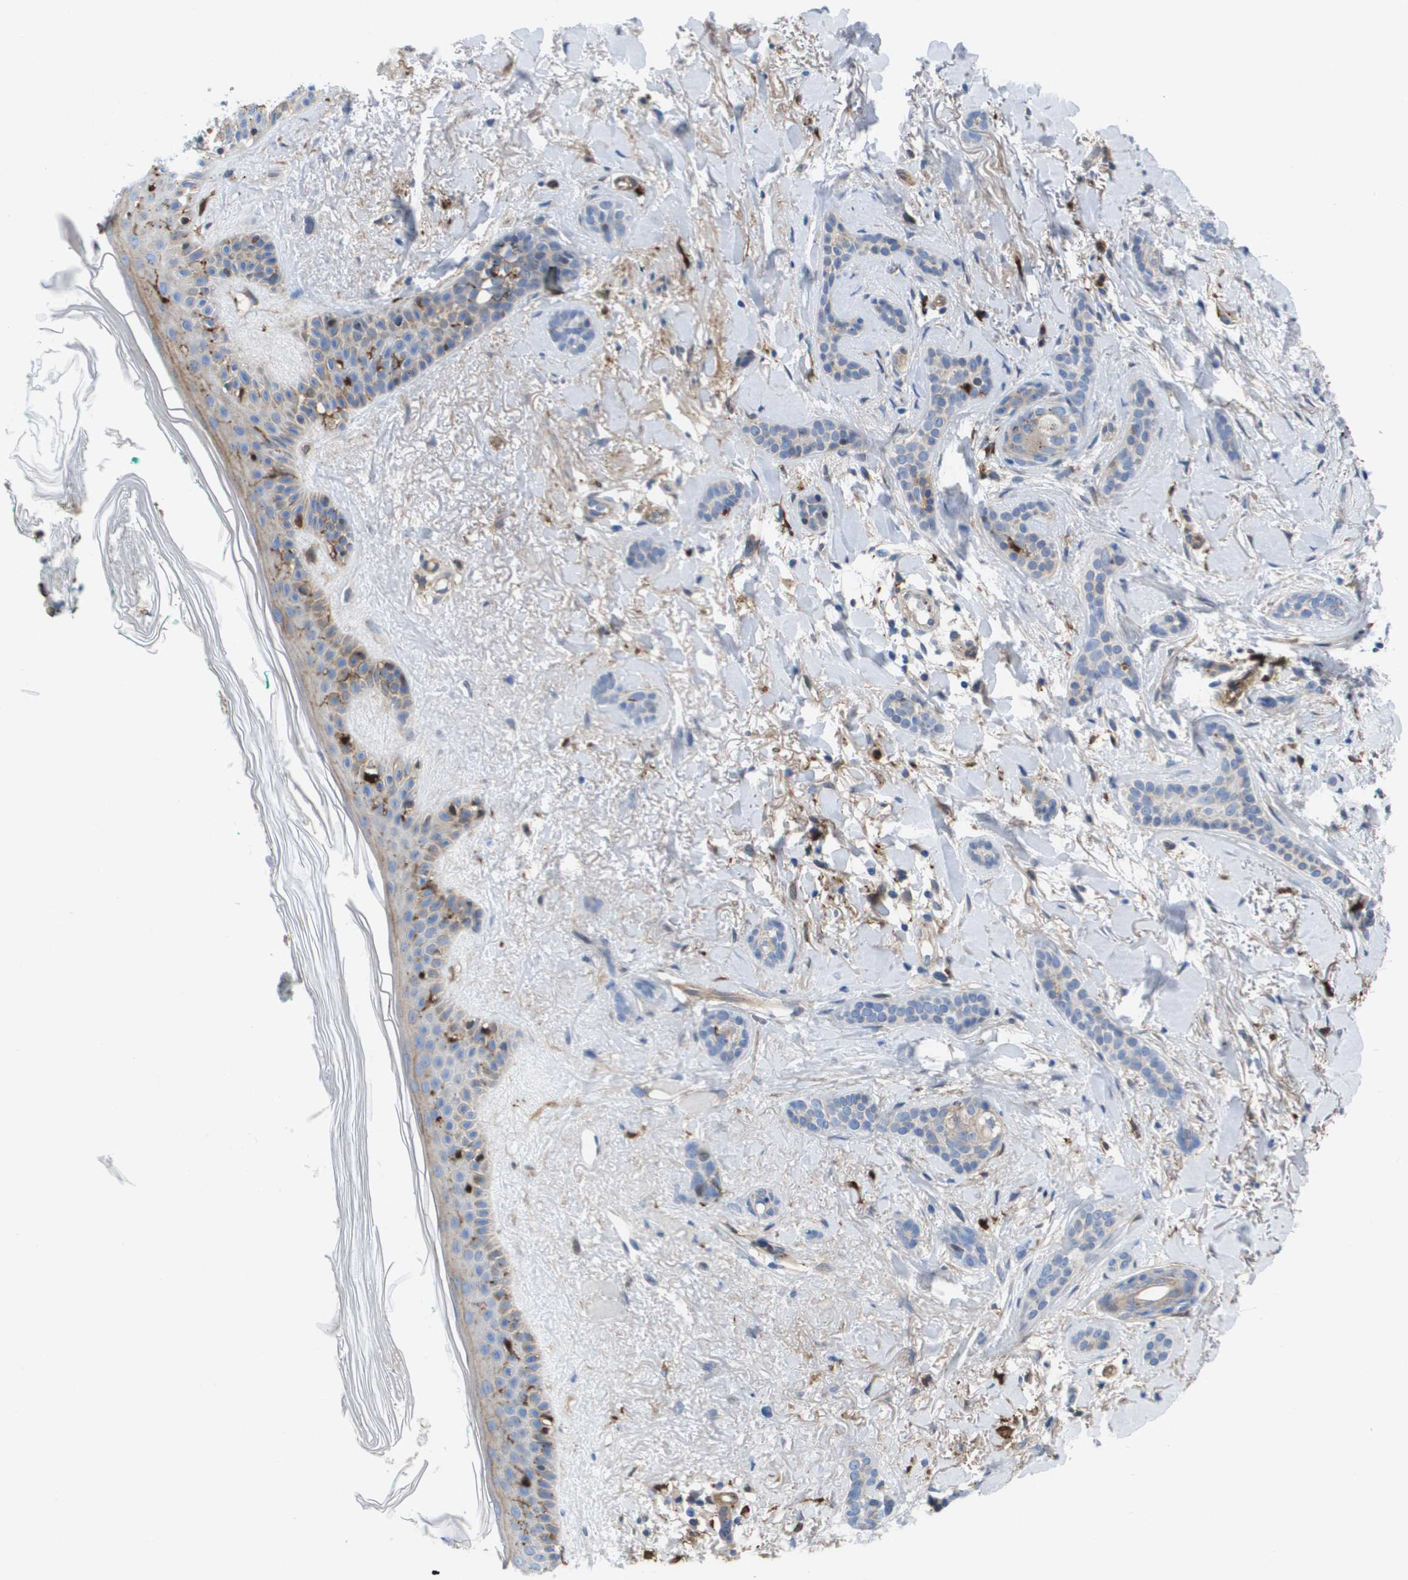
{"staining": {"intensity": "weak", "quantity": "<25%", "location": "cytoplasmic/membranous"}, "tissue": "skin cancer", "cell_type": "Tumor cells", "image_type": "cancer", "snomed": [{"axis": "morphology", "description": "Basal cell carcinoma"}, {"axis": "morphology", "description": "Adnexal tumor, benign"}, {"axis": "topography", "description": "Skin"}], "caption": "Skin basal cell carcinoma was stained to show a protein in brown. There is no significant expression in tumor cells. (Immunohistochemistry, brightfield microscopy, high magnification).", "gene": "SLC37A2", "patient": {"sex": "female", "age": 42}}